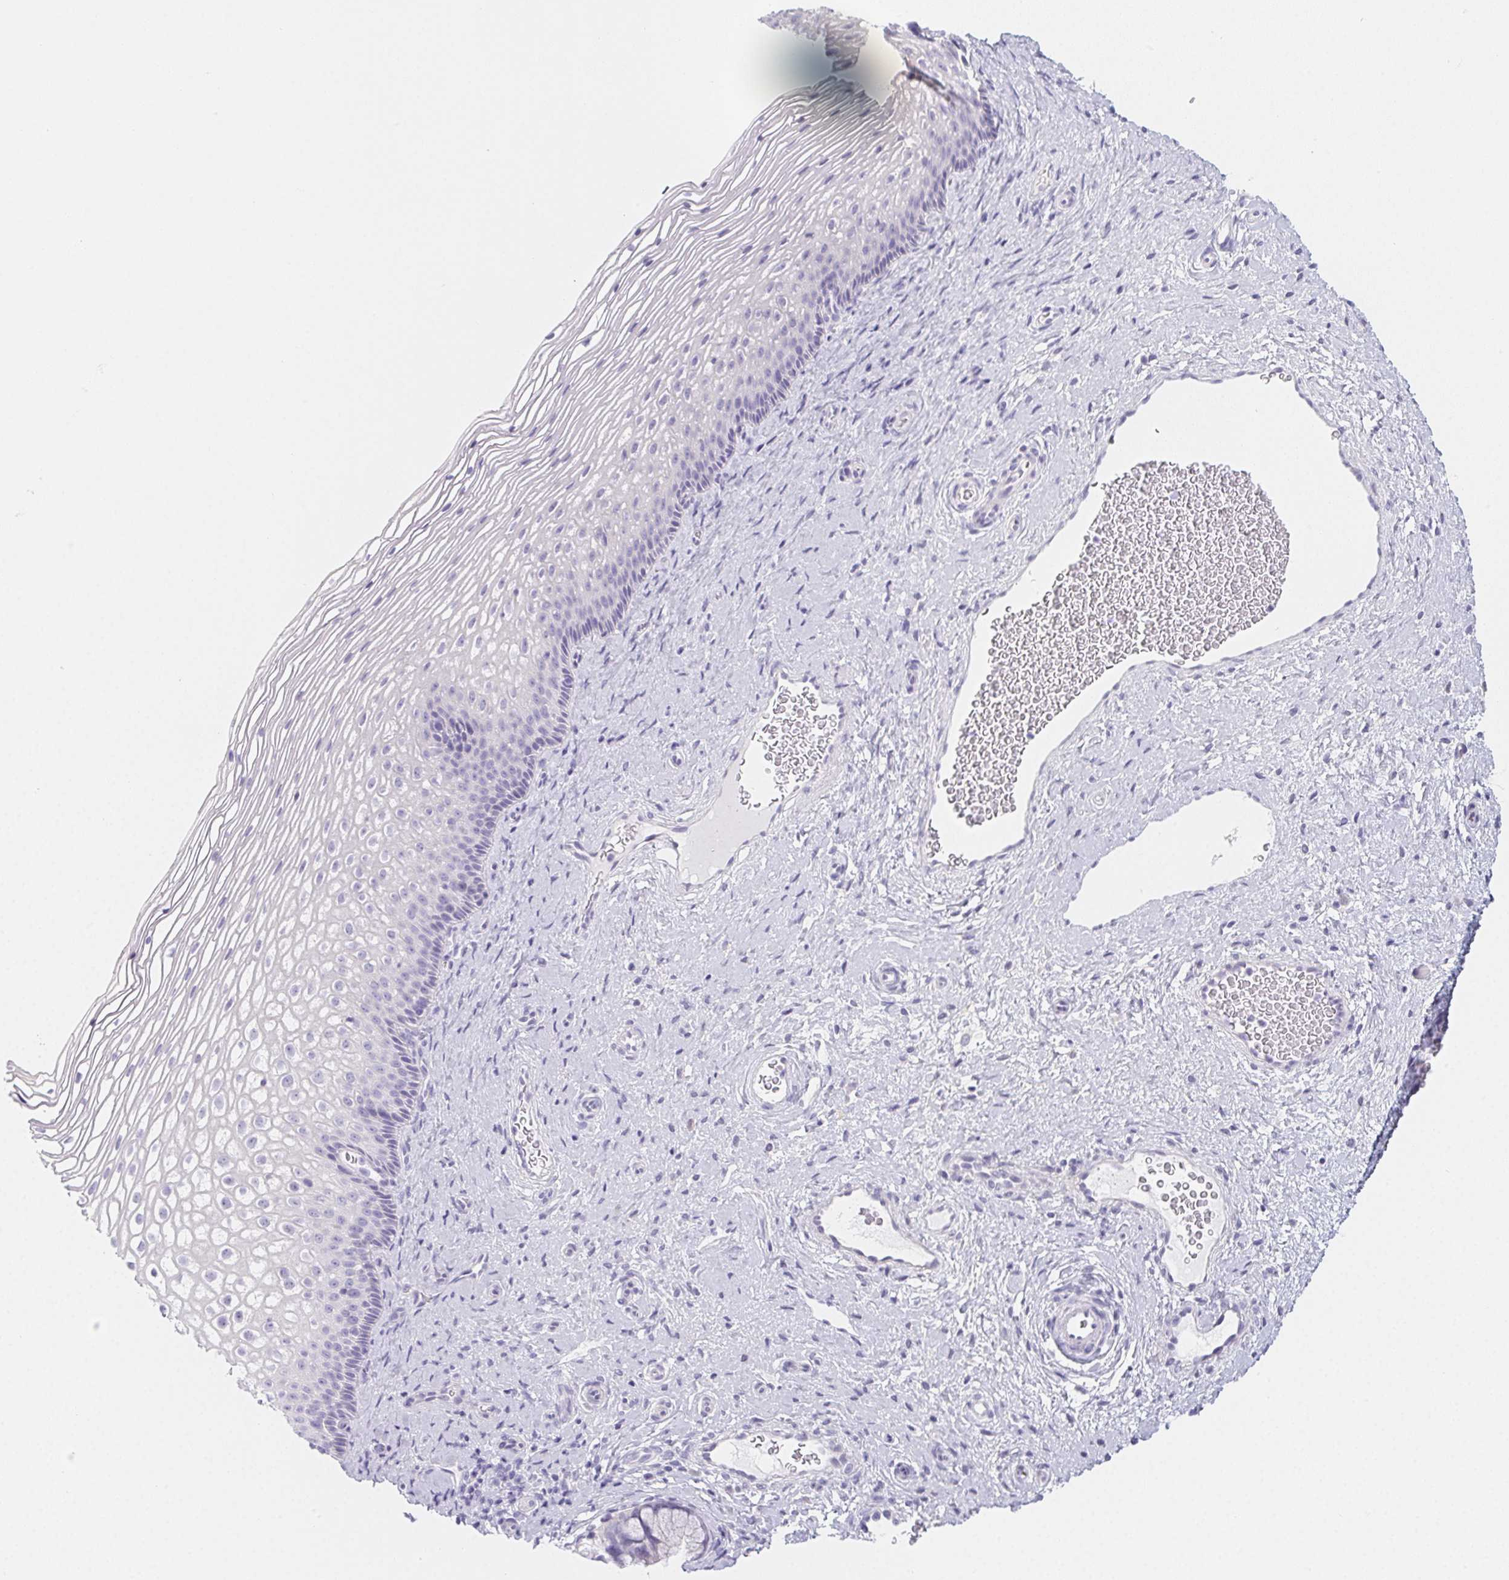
{"staining": {"intensity": "negative", "quantity": "none", "location": "none"}, "tissue": "cervix", "cell_type": "Glandular cells", "image_type": "normal", "snomed": [{"axis": "morphology", "description": "Normal tissue, NOS"}, {"axis": "topography", "description": "Cervix"}], "caption": "Human cervix stained for a protein using immunohistochemistry exhibits no staining in glandular cells.", "gene": "ZBBX", "patient": {"sex": "female", "age": 34}}